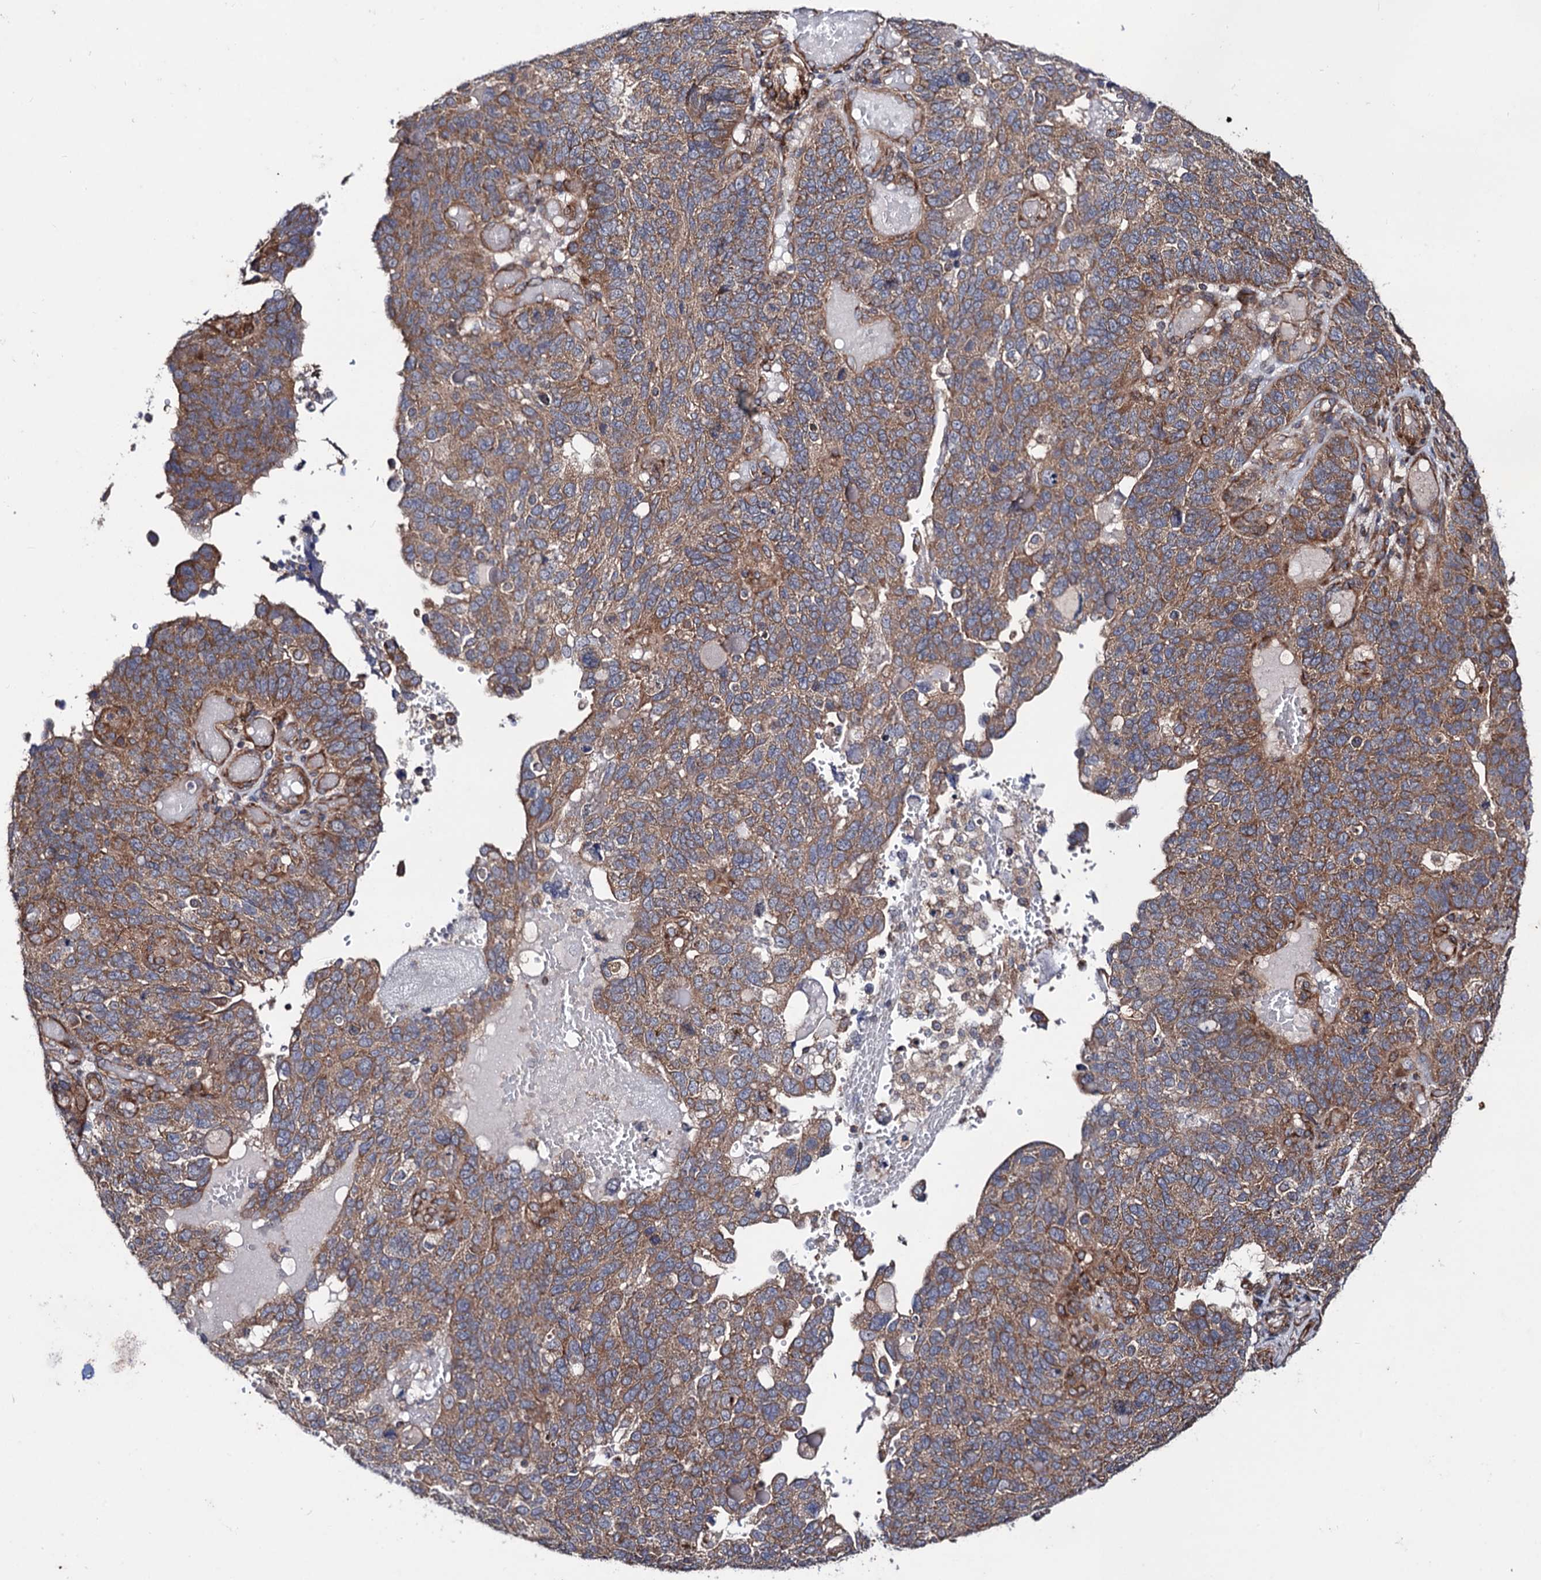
{"staining": {"intensity": "moderate", "quantity": ">75%", "location": "cytoplasmic/membranous"}, "tissue": "endometrial cancer", "cell_type": "Tumor cells", "image_type": "cancer", "snomed": [{"axis": "morphology", "description": "Adenocarcinoma, NOS"}, {"axis": "topography", "description": "Endometrium"}], "caption": "Human endometrial cancer stained with a brown dye demonstrates moderate cytoplasmic/membranous positive staining in about >75% of tumor cells.", "gene": "DYDC1", "patient": {"sex": "female", "age": 66}}